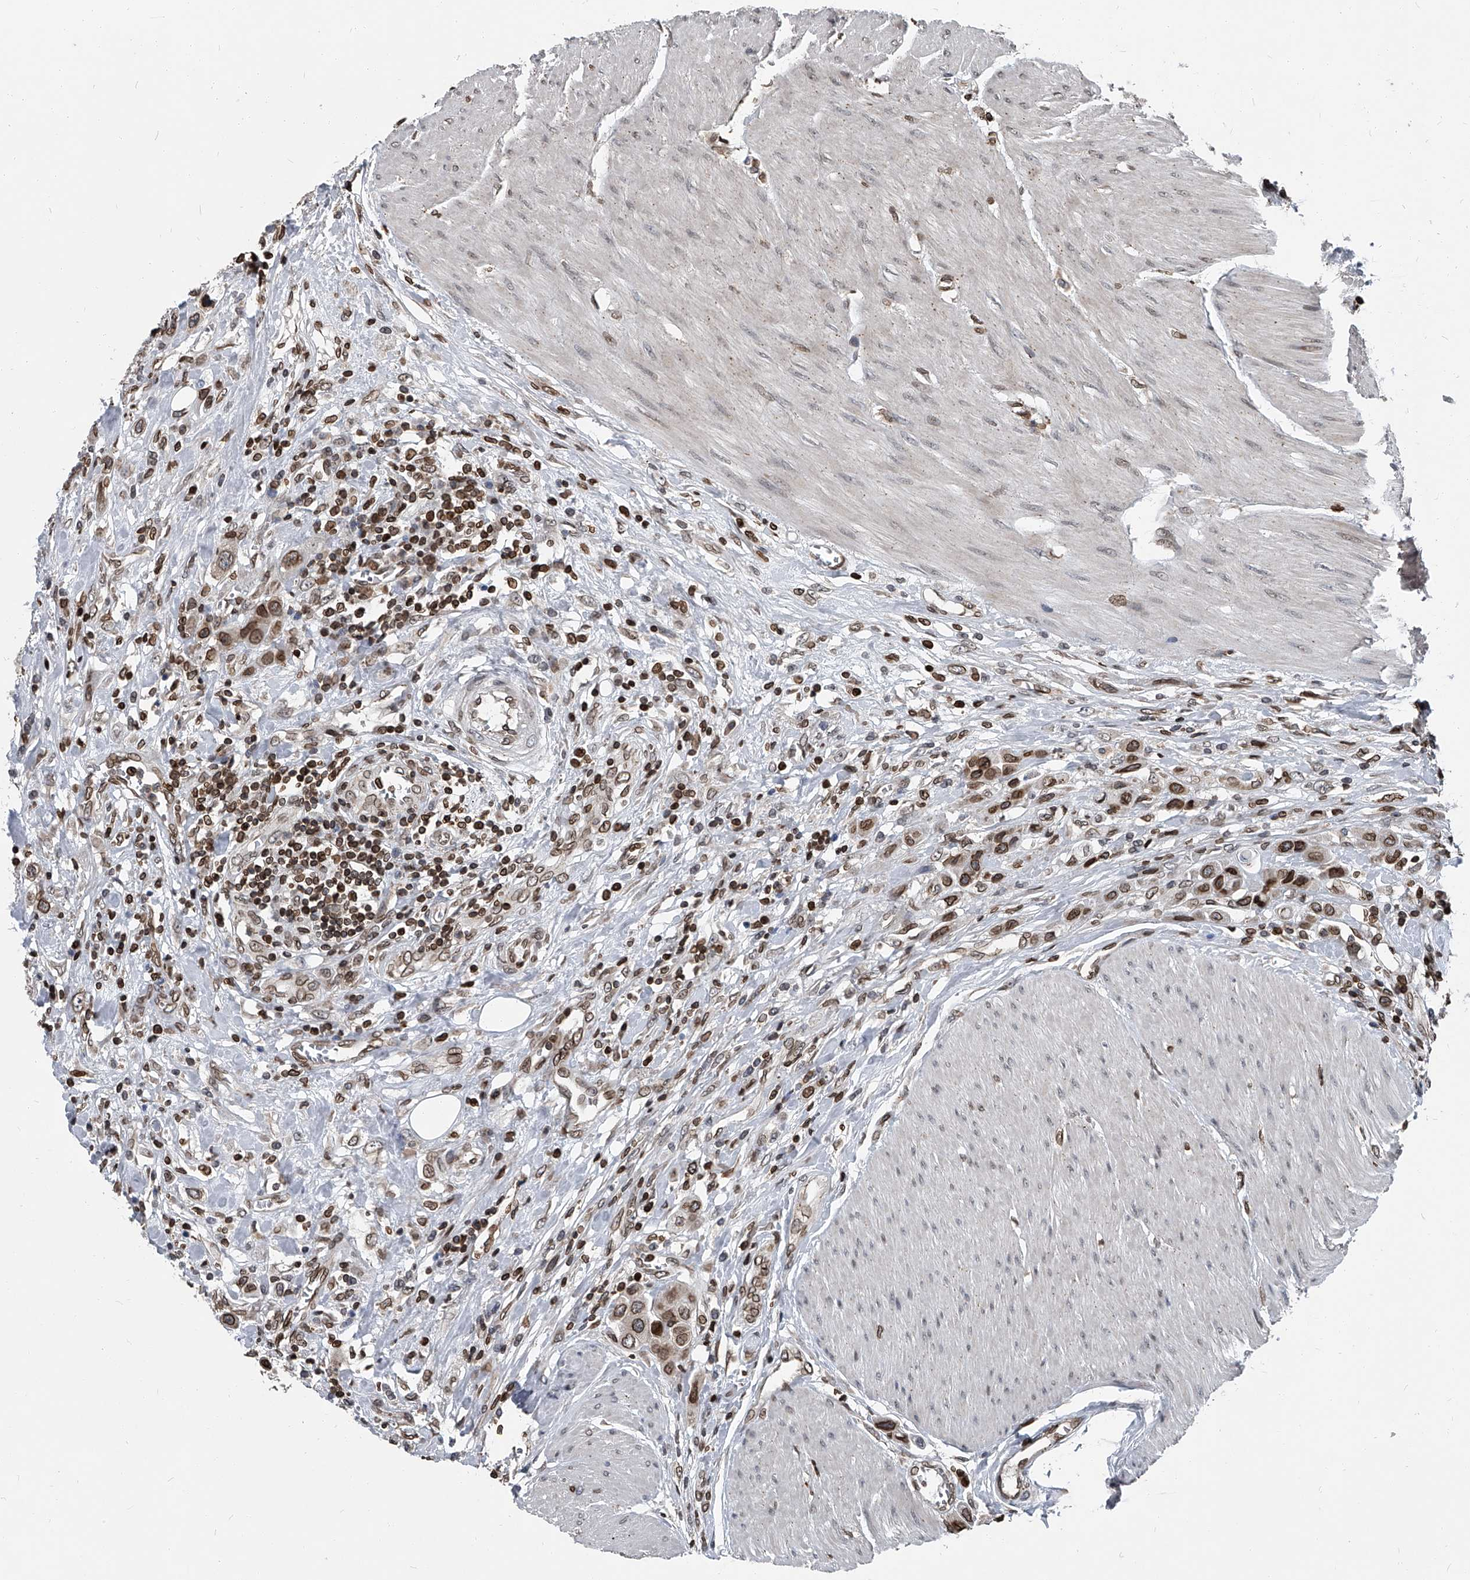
{"staining": {"intensity": "moderate", "quantity": ">75%", "location": "cytoplasmic/membranous,nuclear"}, "tissue": "urothelial cancer", "cell_type": "Tumor cells", "image_type": "cancer", "snomed": [{"axis": "morphology", "description": "Urothelial carcinoma, High grade"}, {"axis": "topography", "description": "Urinary bladder"}], "caption": "Brown immunohistochemical staining in human urothelial cancer exhibits moderate cytoplasmic/membranous and nuclear expression in about >75% of tumor cells.", "gene": "PHF20", "patient": {"sex": "male", "age": 50}}